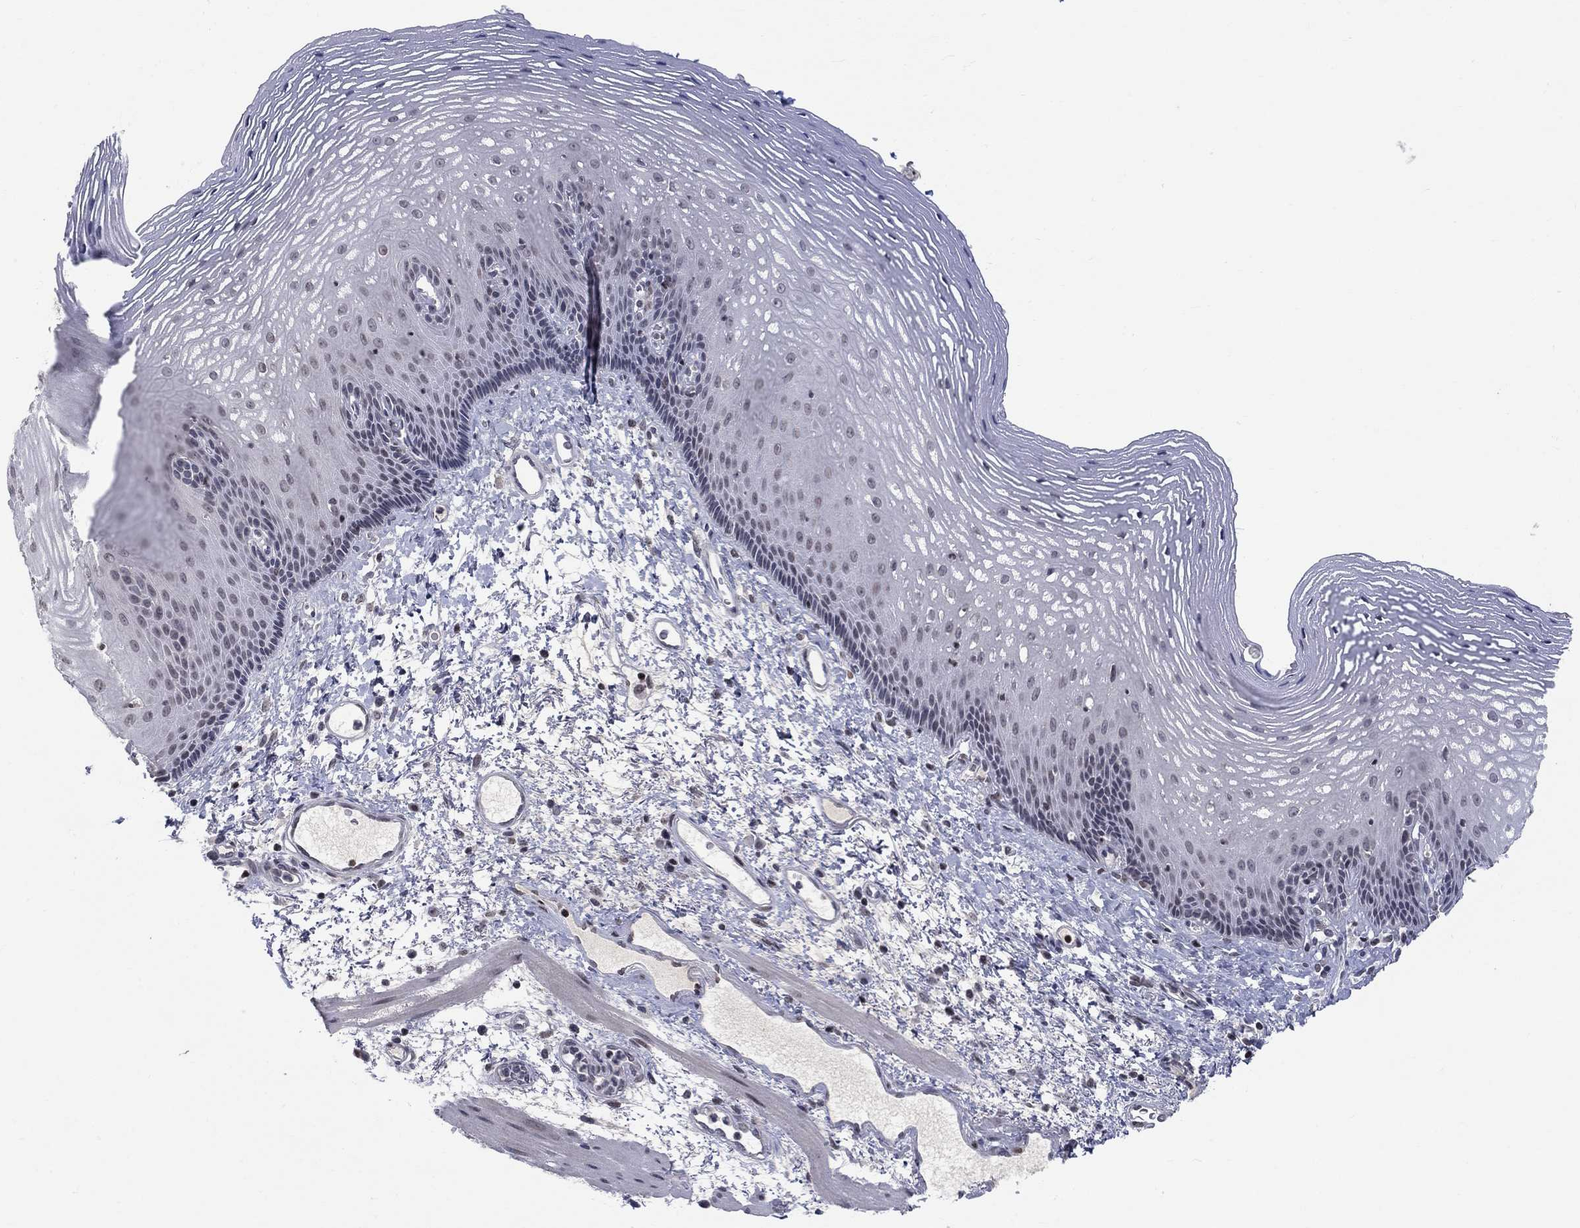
{"staining": {"intensity": "moderate", "quantity": "<25%", "location": "nuclear"}, "tissue": "esophagus", "cell_type": "Squamous epithelial cells", "image_type": "normal", "snomed": [{"axis": "morphology", "description": "Normal tissue, NOS"}, {"axis": "topography", "description": "Esophagus"}], "caption": "About <25% of squamous epithelial cells in unremarkable esophagus reveal moderate nuclear protein staining as visualized by brown immunohistochemical staining.", "gene": "KLF12", "patient": {"sex": "male", "age": 76}}